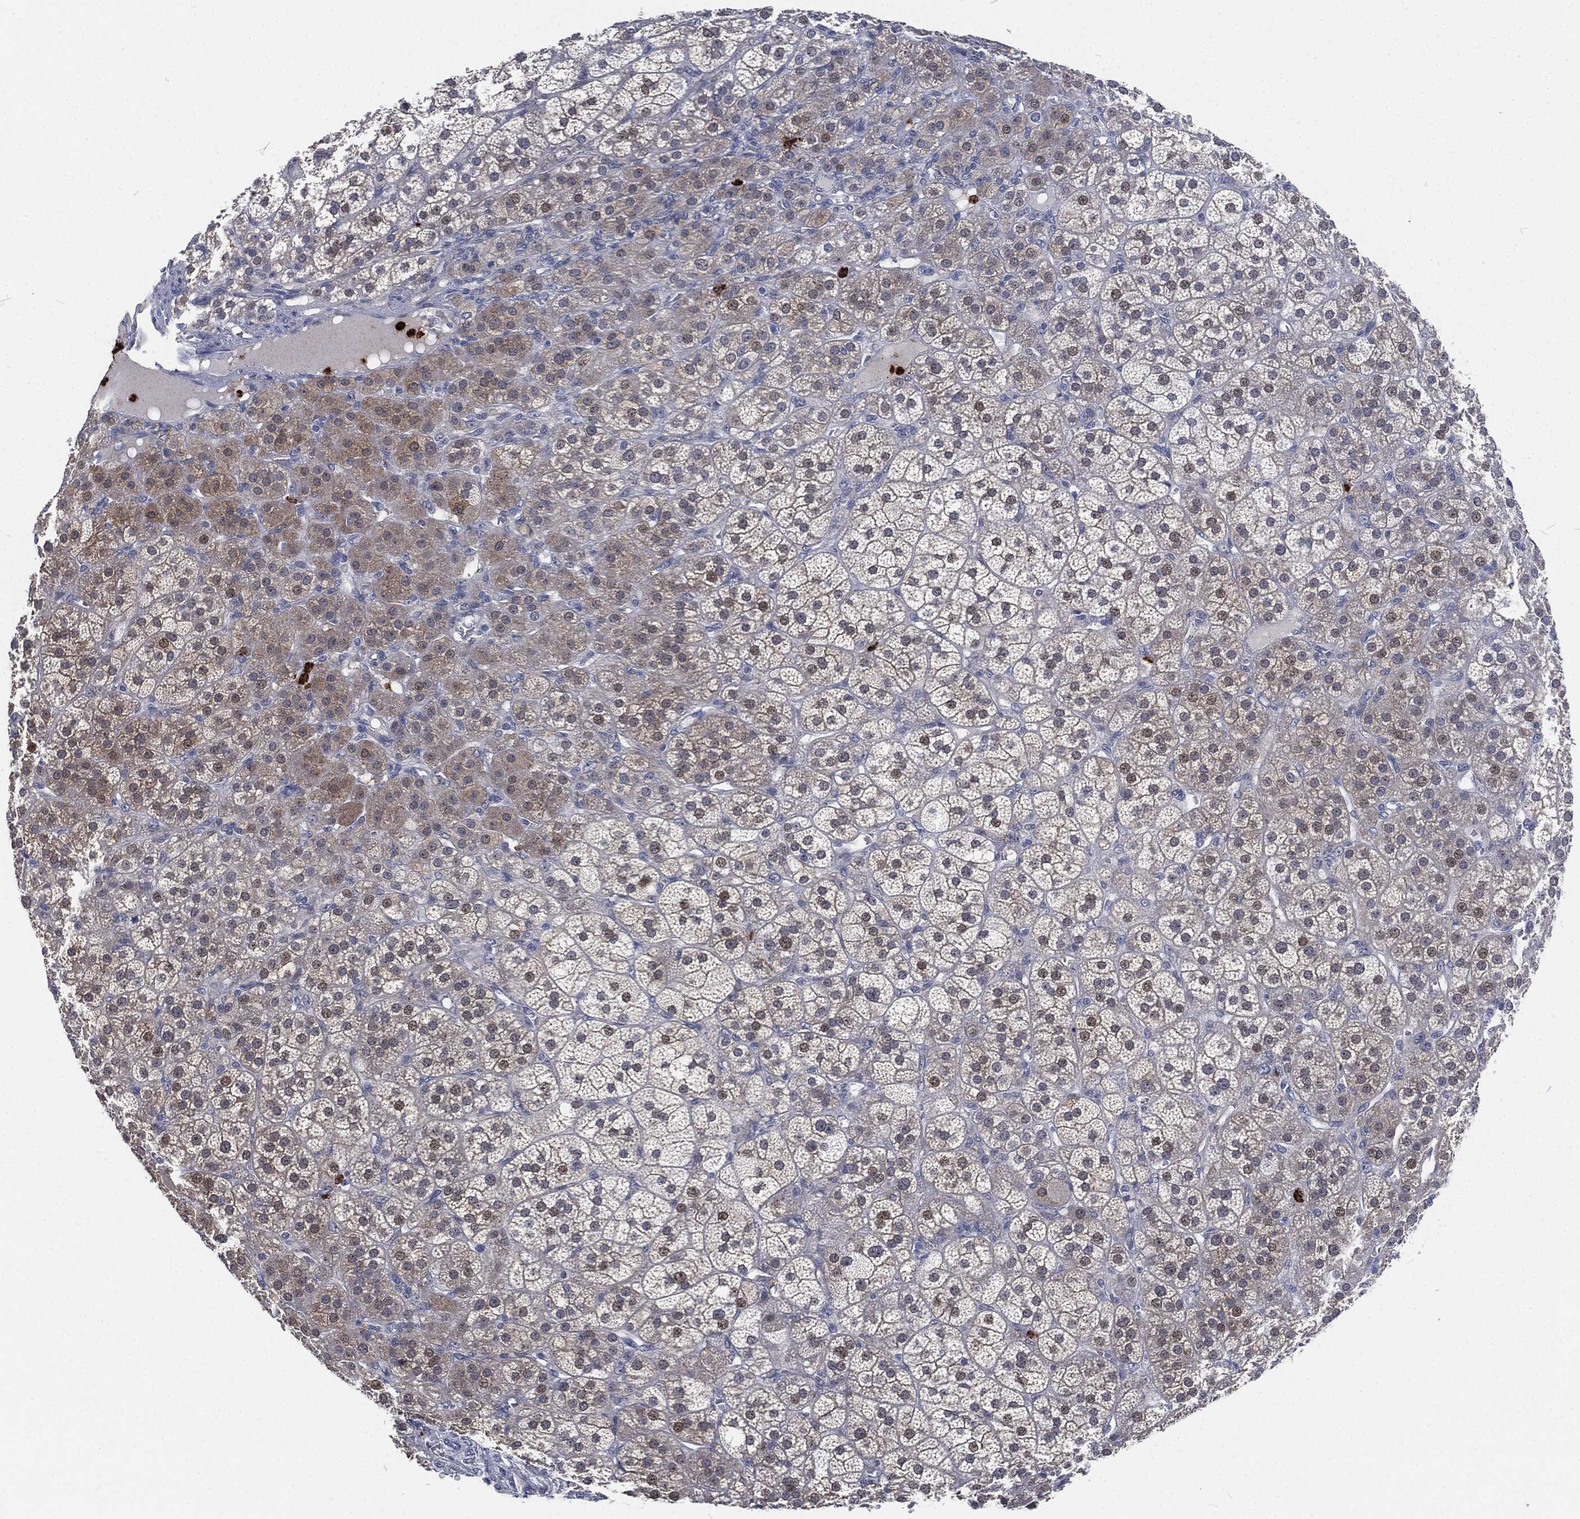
{"staining": {"intensity": "weak", "quantity": "<25%", "location": "cytoplasmic/membranous"}, "tissue": "adrenal gland", "cell_type": "Glandular cells", "image_type": "normal", "snomed": [{"axis": "morphology", "description": "Normal tissue, NOS"}, {"axis": "topography", "description": "Adrenal gland"}], "caption": "Immunohistochemical staining of benign human adrenal gland exhibits no significant expression in glandular cells.", "gene": "MPO", "patient": {"sex": "female", "age": 60}}